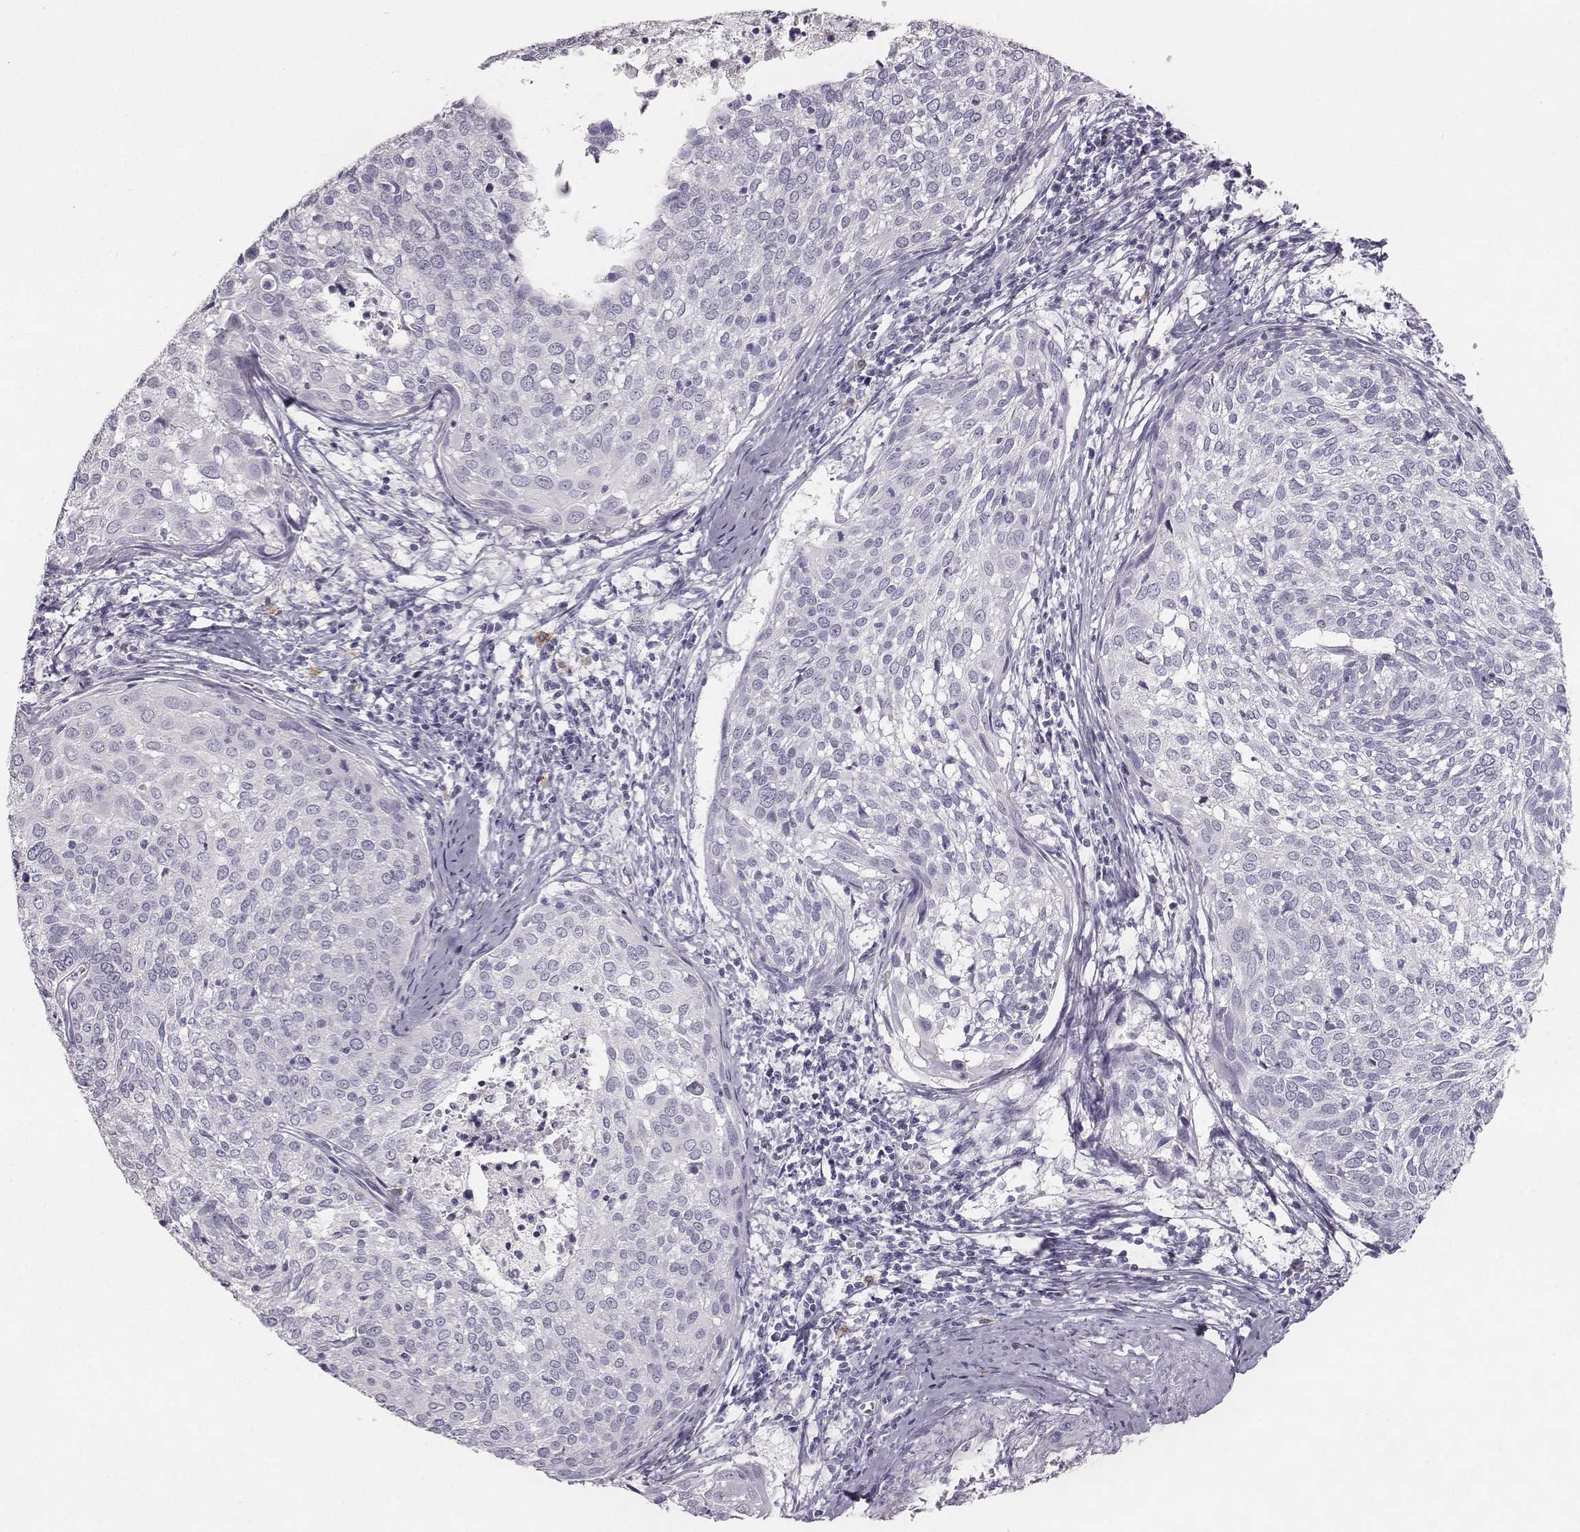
{"staining": {"intensity": "negative", "quantity": "none", "location": "none"}, "tissue": "cervical cancer", "cell_type": "Tumor cells", "image_type": "cancer", "snomed": [{"axis": "morphology", "description": "Squamous cell carcinoma, NOS"}, {"axis": "topography", "description": "Cervix"}], "caption": "The micrograph displays no staining of tumor cells in squamous cell carcinoma (cervical). (DAB (3,3'-diaminobenzidine) immunohistochemistry, high magnification).", "gene": "NPTXR", "patient": {"sex": "female", "age": 39}}